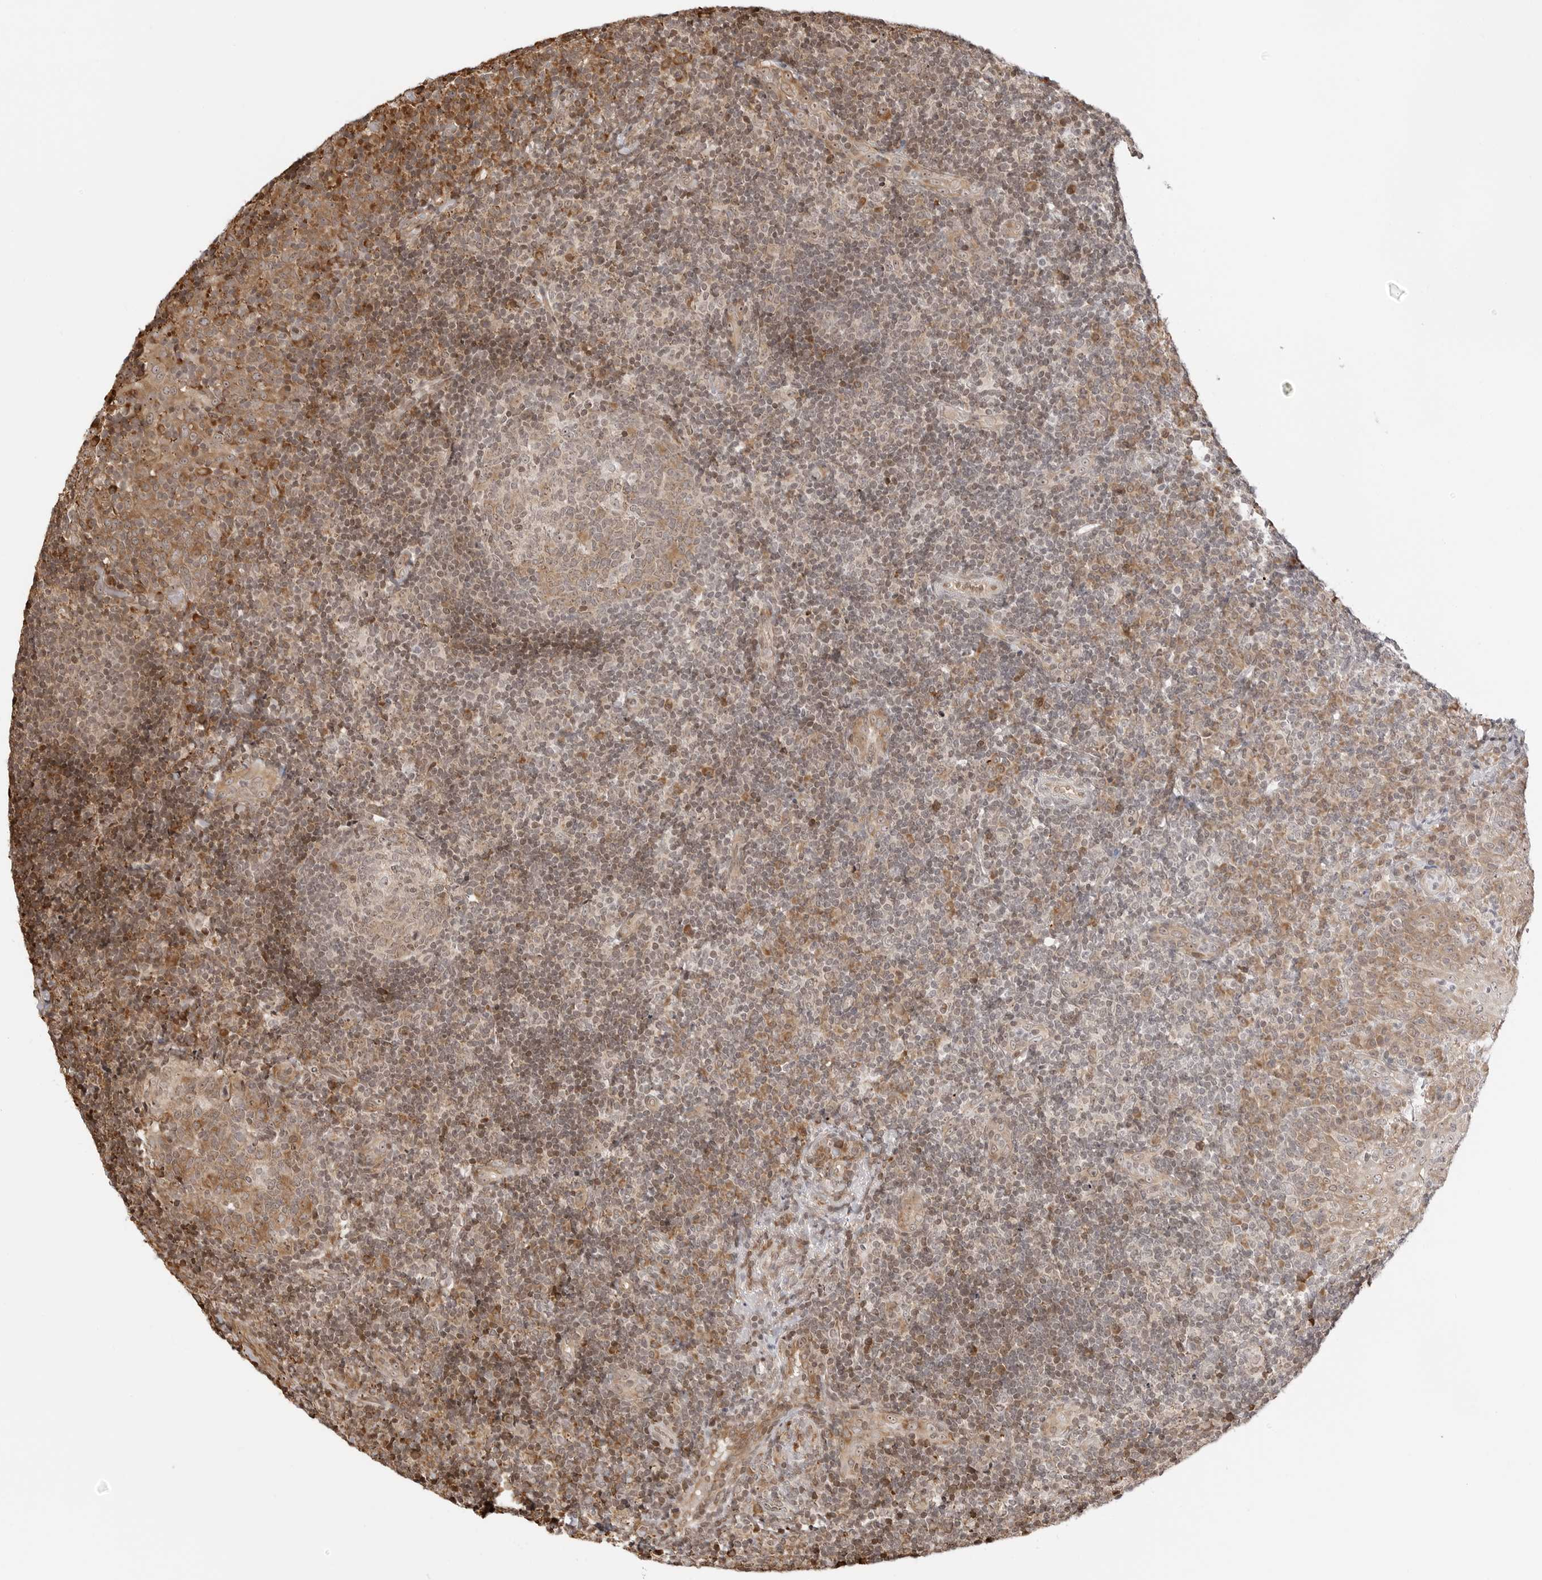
{"staining": {"intensity": "moderate", "quantity": "<25%", "location": "cytoplasmic/membranous,nuclear"}, "tissue": "tonsil", "cell_type": "Germinal center cells", "image_type": "normal", "snomed": [{"axis": "morphology", "description": "Normal tissue, NOS"}, {"axis": "topography", "description": "Tonsil"}], "caption": "Tonsil stained for a protein (brown) displays moderate cytoplasmic/membranous,nuclear positive expression in approximately <25% of germinal center cells.", "gene": "FKBP14", "patient": {"sex": "female", "age": 40}}